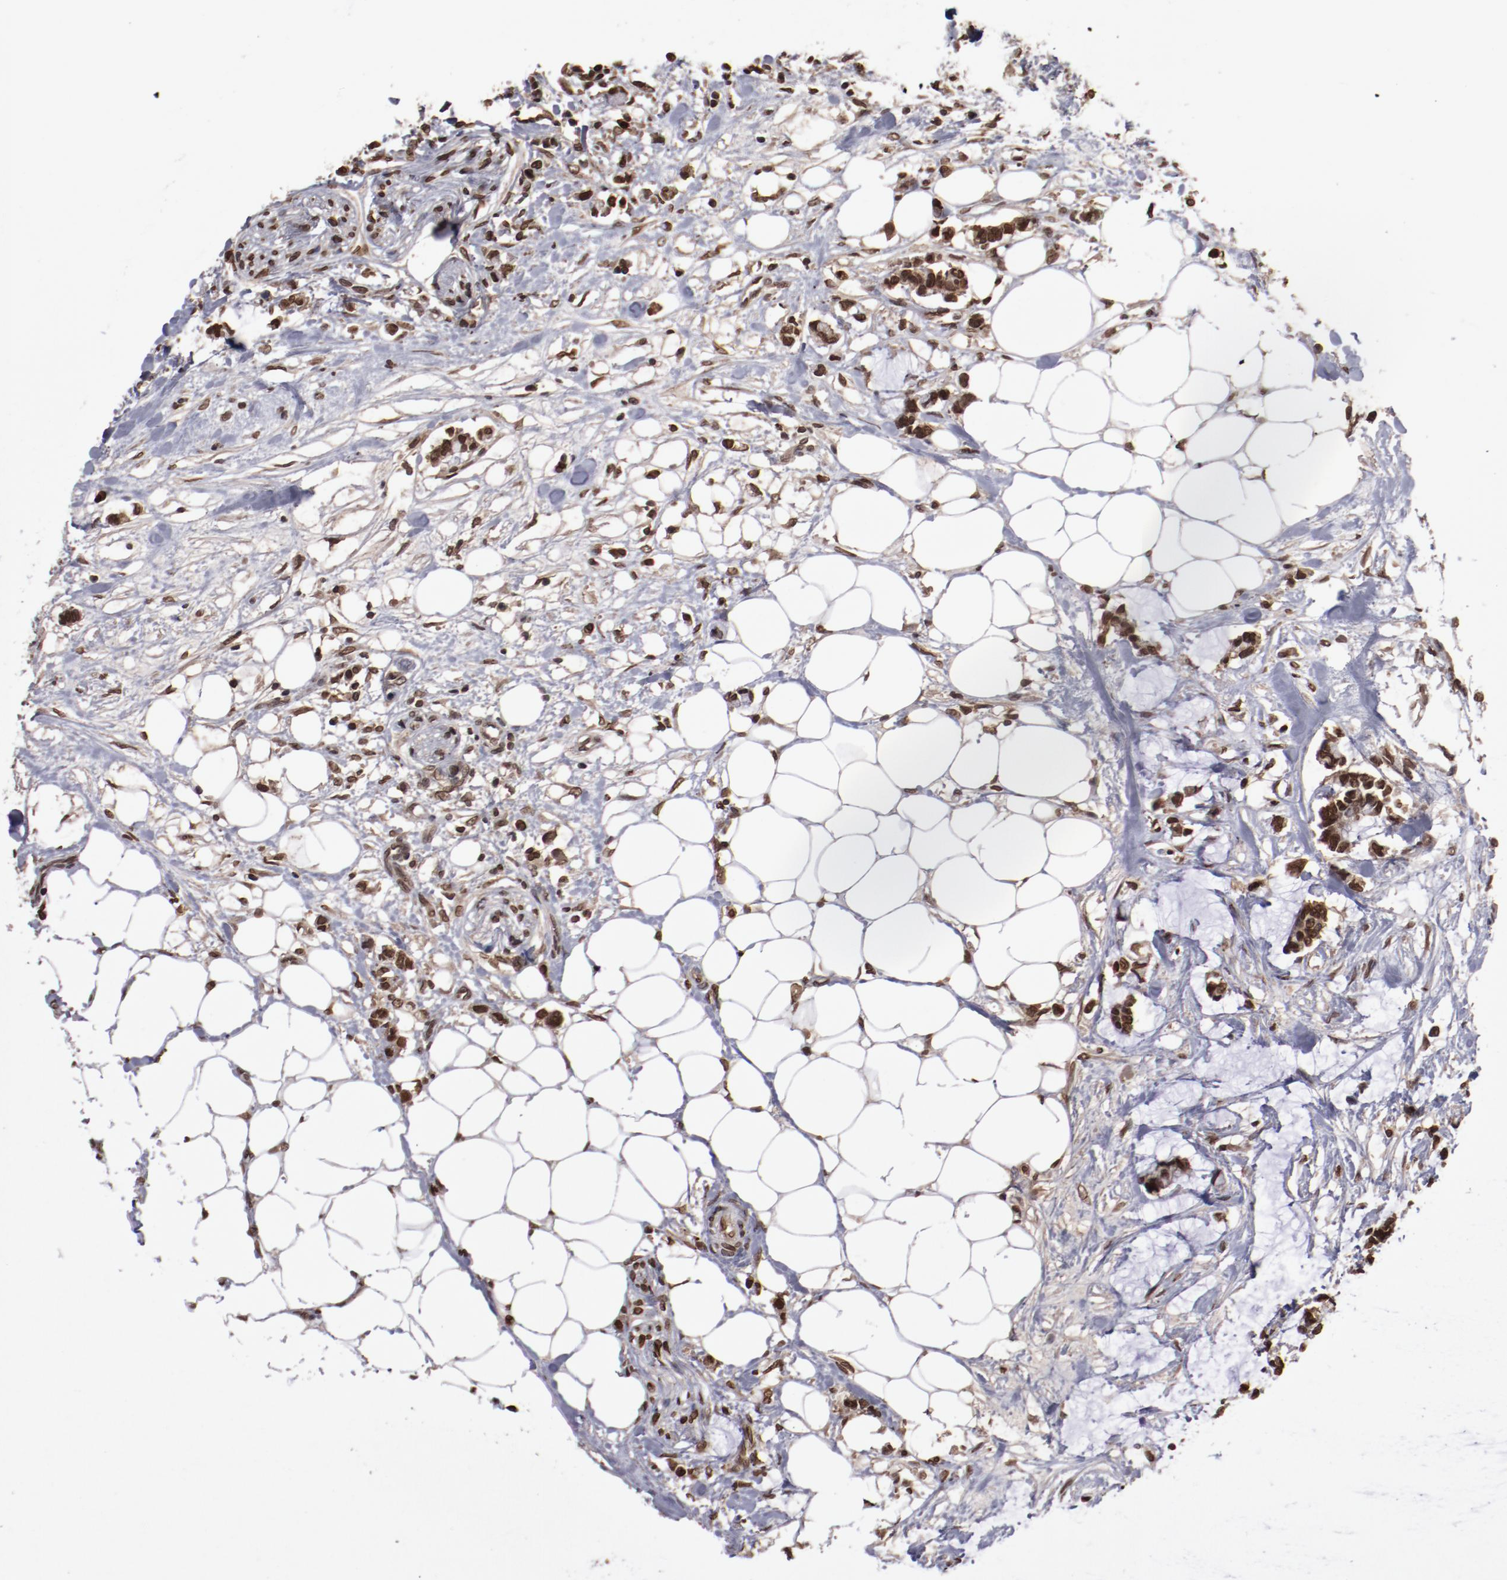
{"staining": {"intensity": "moderate", "quantity": ">75%", "location": "cytoplasmic/membranous,nuclear"}, "tissue": "colorectal cancer", "cell_type": "Tumor cells", "image_type": "cancer", "snomed": [{"axis": "morphology", "description": "Normal tissue, NOS"}, {"axis": "morphology", "description": "Adenocarcinoma, NOS"}, {"axis": "topography", "description": "Colon"}, {"axis": "topography", "description": "Peripheral nerve tissue"}], "caption": "Adenocarcinoma (colorectal) tissue reveals moderate cytoplasmic/membranous and nuclear staining in approximately >75% of tumor cells, visualized by immunohistochemistry.", "gene": "AKT1", "patient": {"sex": "male", "age": 14}}